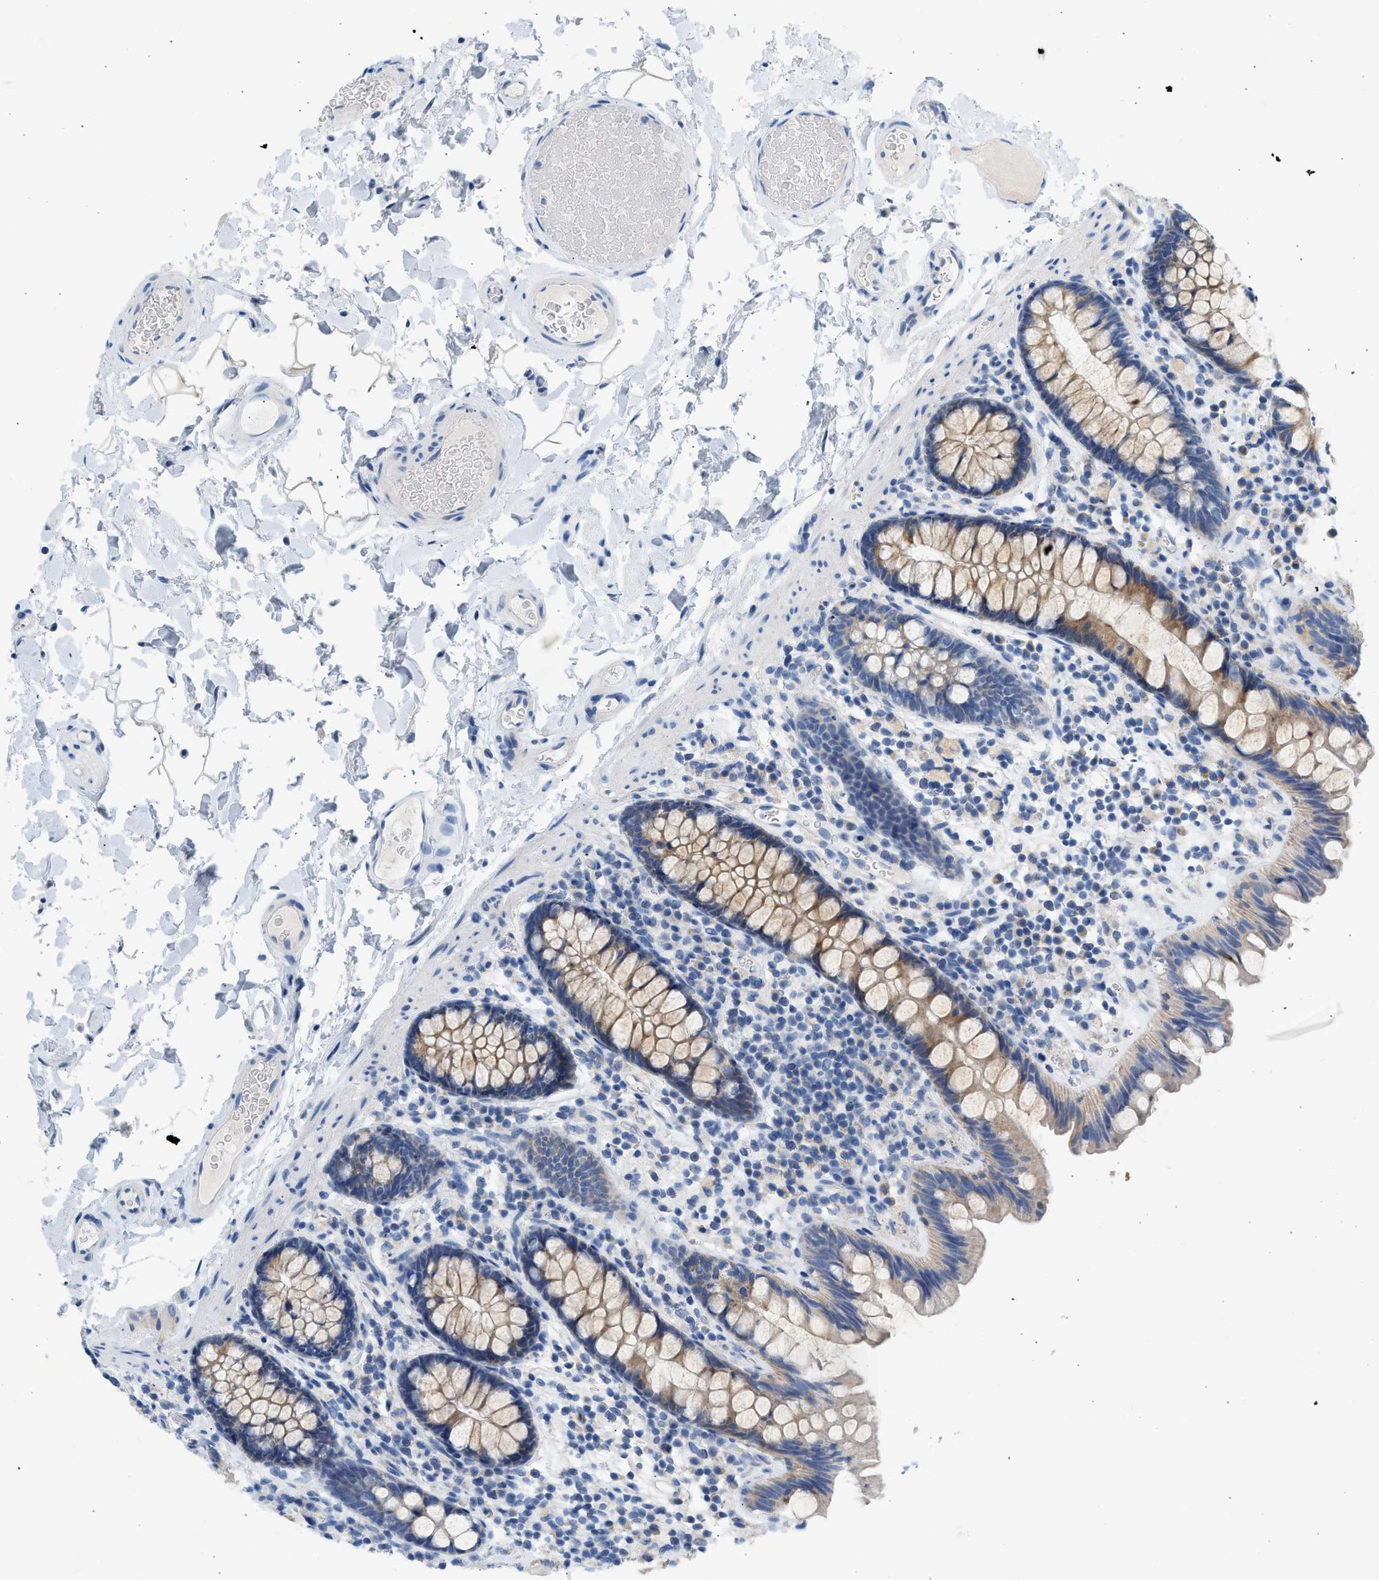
{"staining": {"intensity": "negative", "quantity": "none", "location": "none"}, "tissue": "colon", "cell_type": "Endothelial cells", "image_type": "normal", "snomed": [{"axis": "morphology", "description": "Normal tissue, NOS"}, {"axis": "topography", "description": "Colon"}], "caption": "Colon stained for a protein using immunohistochemistry (IHC) demonstrates no positivity endothelial cells.", "gene": "NDUFS8", "patient": {"sex": "female", "age": 80}}